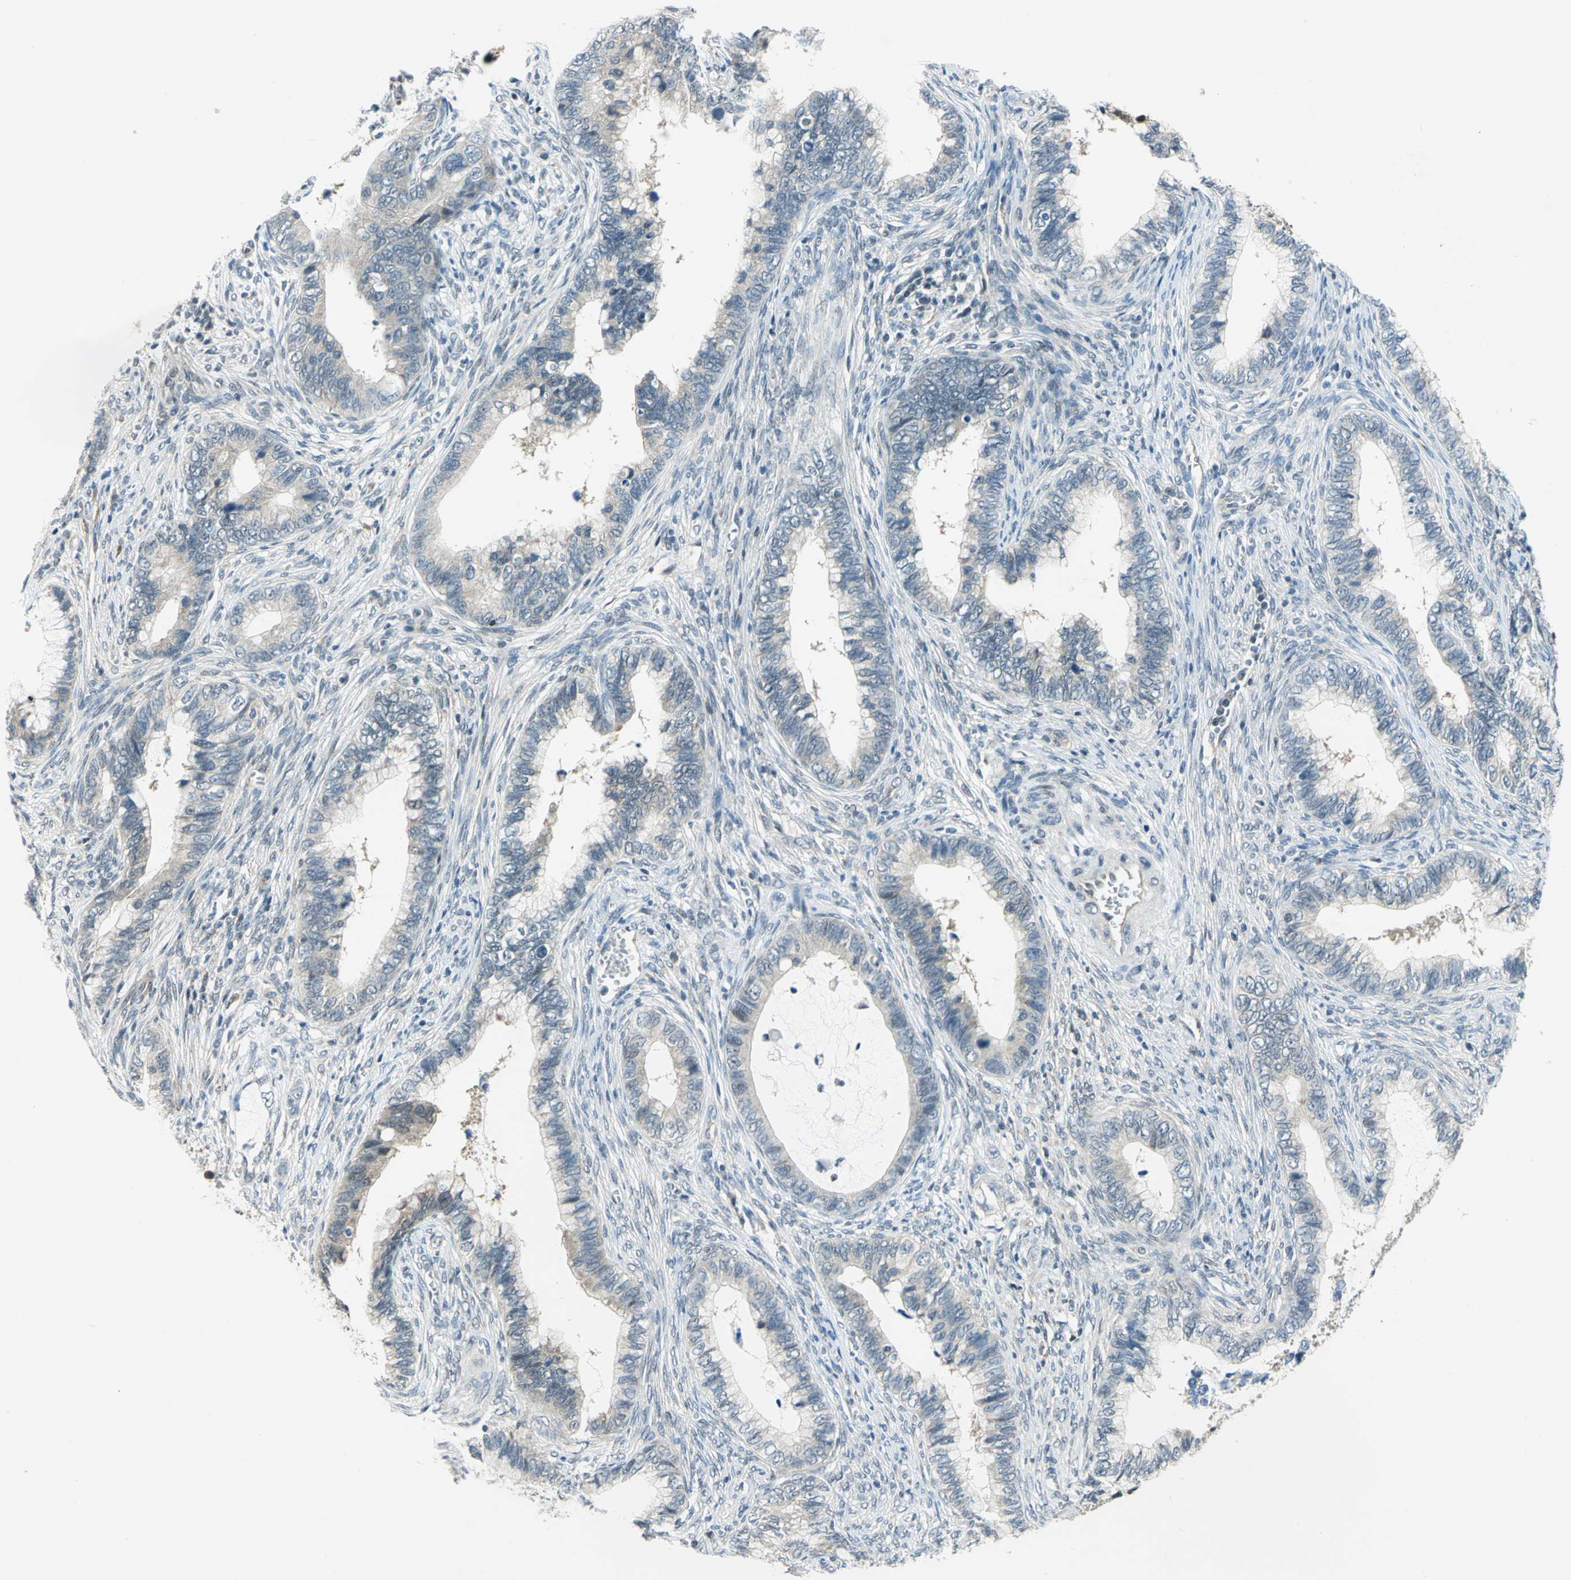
{"staining": {"intensity": "negative", "quantity": "none", "location": "none"}, "tissue": "cervical cancer", "cell_type": "Tumor cells", "image_type": "cancer", "snomed": [{"axis": "morphology", "description": "Adenocarcinoma, NOS"}, {"axis": "topography", "description": "Cervix"}], "caption": "Tumor cells are negative for protein expression in human adenocarcinoma (cervical). The staining is performed using DAB brown chromogen with nuclei counter-stained in using hematoxylin.", "gene": "PIN1", "patient": {"sex": "female", "age": 44}}